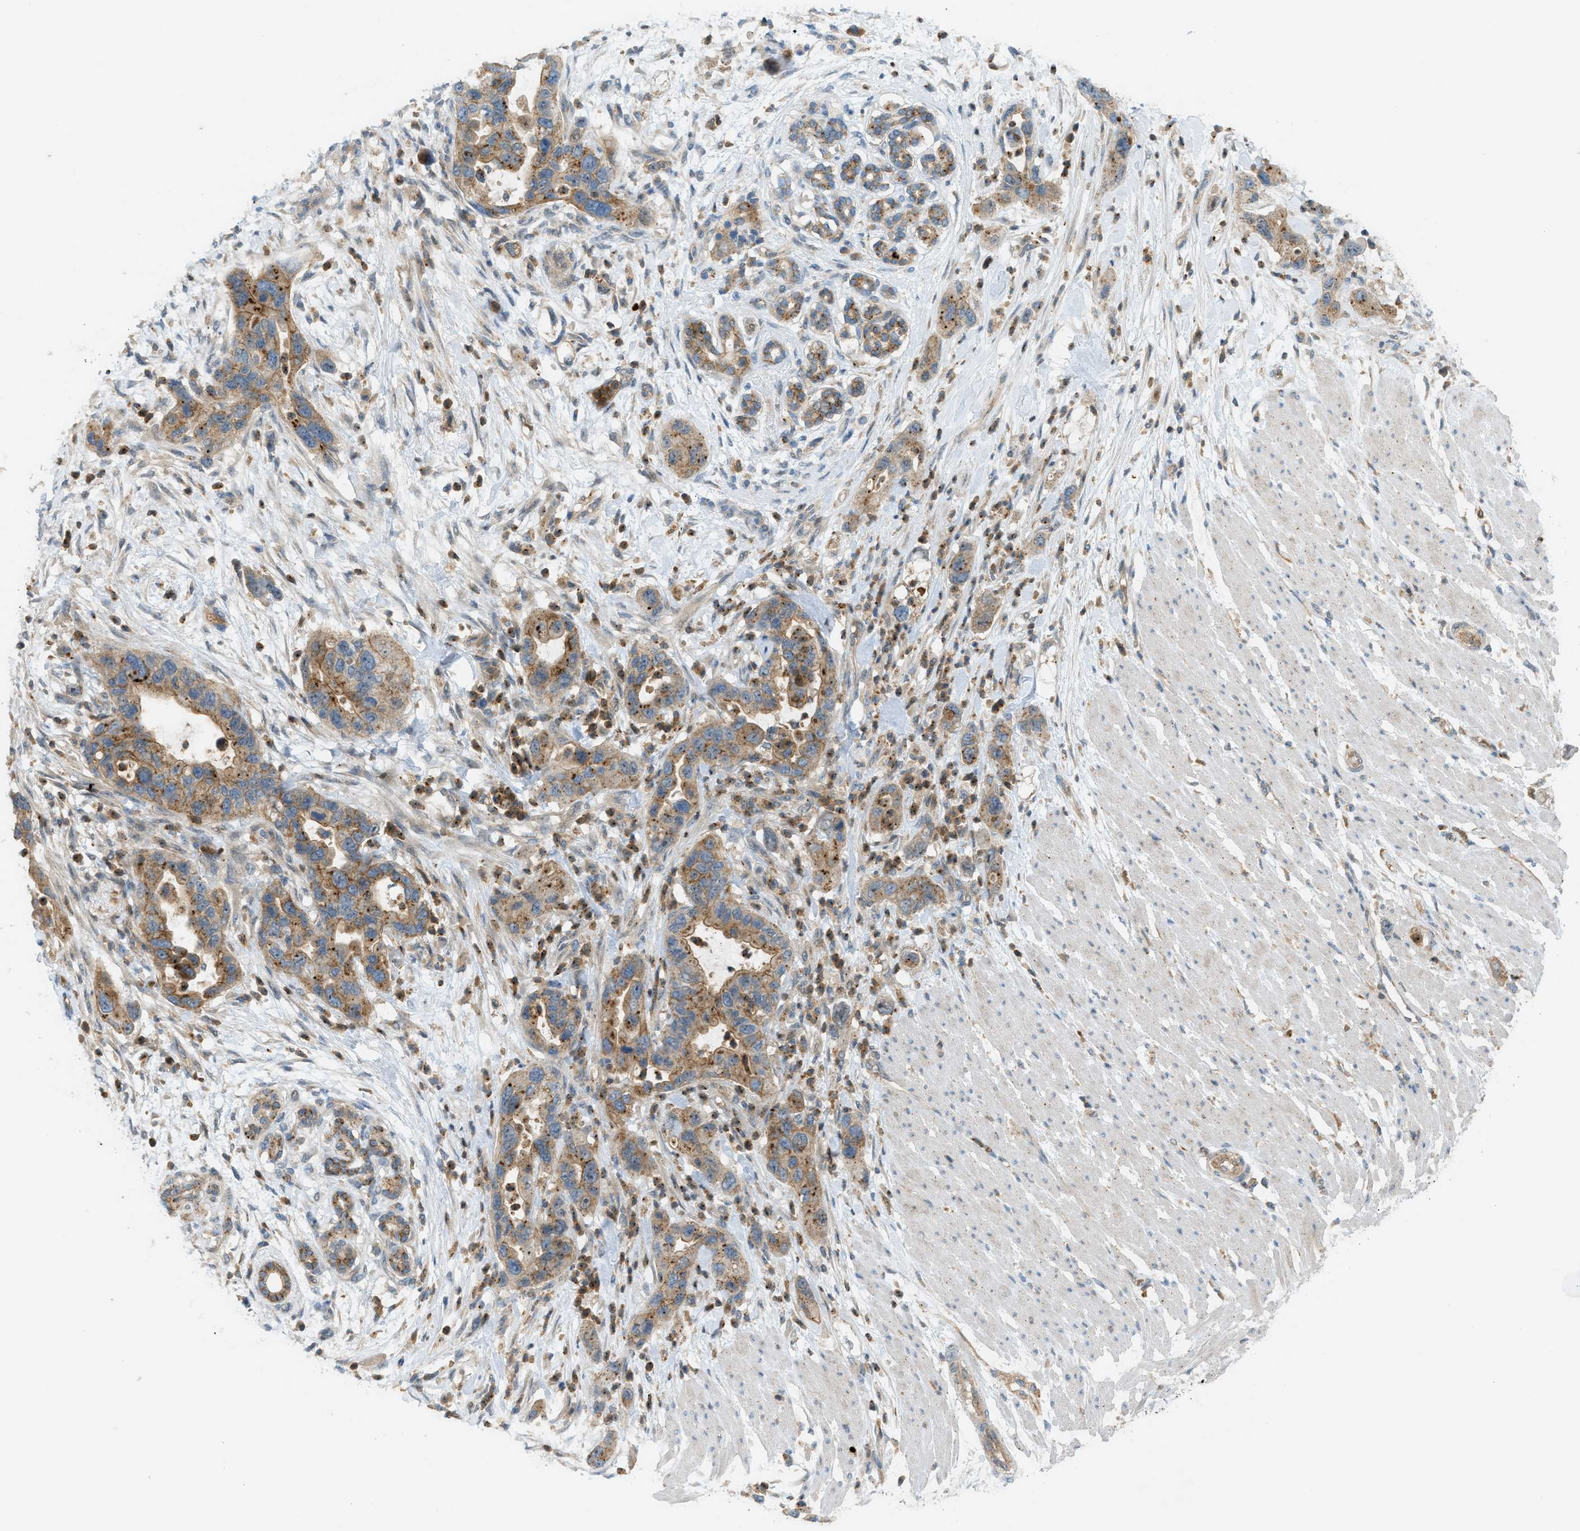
{"staining": {"intensity": "moderate", "quantity": ">75%", "location": "cytoplasmic/membranous"}, "tissue": "pancreatic cancer", "cell_type": "Tumor cells", "image_type": "cancer", "snomed": [{"axis": "morphology", "description": "Normal tissue, NOS"}, {"axis": "morphology", "description": "Adenocarcinoma, NOS"}, {"axis": "topography", "description": "Pancreas"}], "caption": "A medium amount of moderate cytoplasmic/membranous staining is appreciated in approximately >75% of tumor cells in adenocarcinoma (pancreatic) tissue.", "gene": "GRK6", "patient": {"sex": "female", "age": 71}}